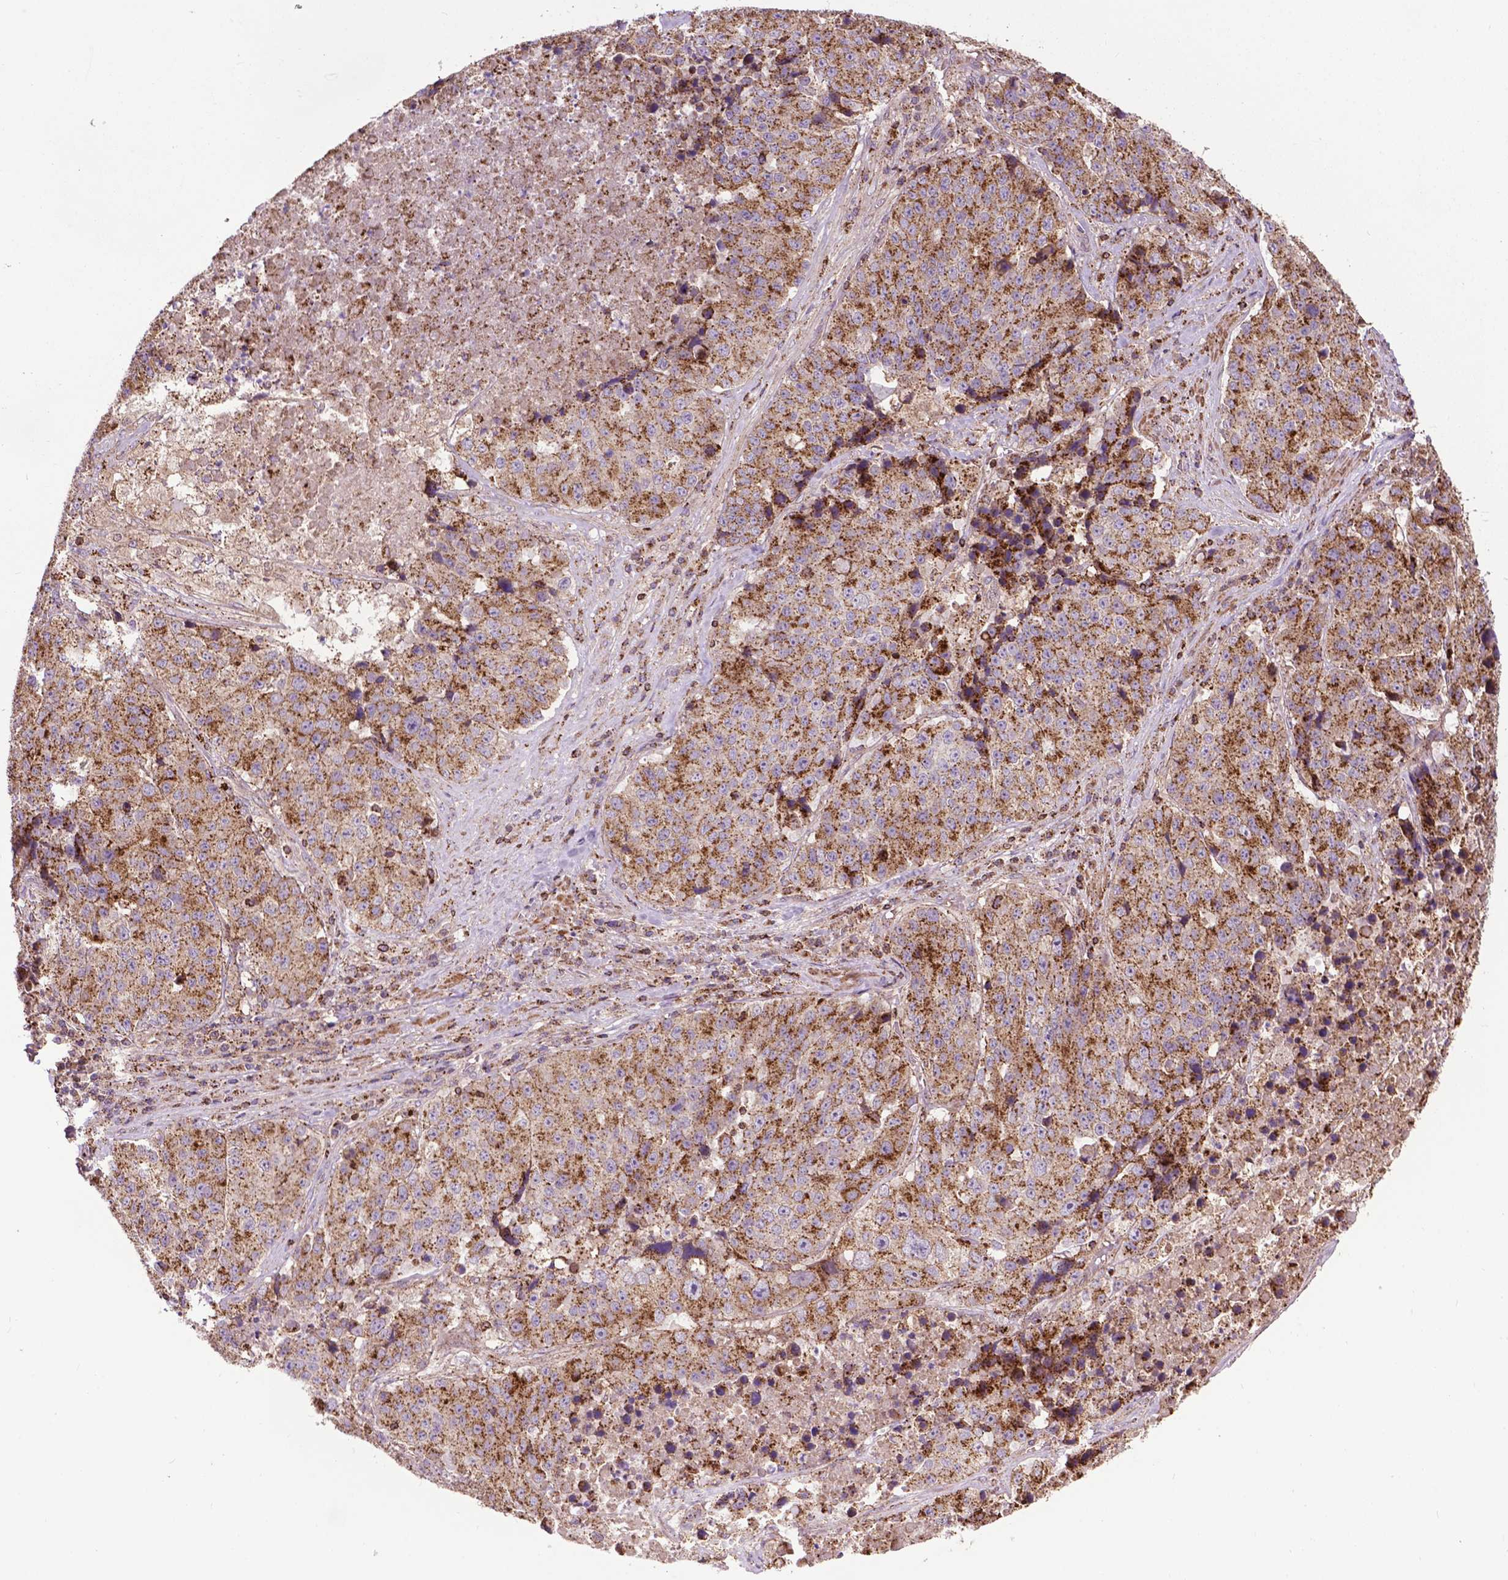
{"staining": {"intensity": "moderate", "quantity": ">75%", "location": "cytoplasmic/membranous"}, "tissue": "stomach cancer", "cell_type": "Tumor cells", "image_type": "cancer", "snomed": [{"axis": "morphology", "description": "Adenocarcinoma, NOS"}, {"axis": "topography", "description": "Stomach"}], "caption": "Protein staining reveals moderate cytoplasmic/membranous positivity in approximately >75% of tumor cells in adenocarcinoma (stomach). The staining was performed using DAB, with brown indicating positive protein expression. Nuclei are stained blue with hematoxylin.", "gene": "CHMP4A", "patient": {"sex": "male", "age": 71}}